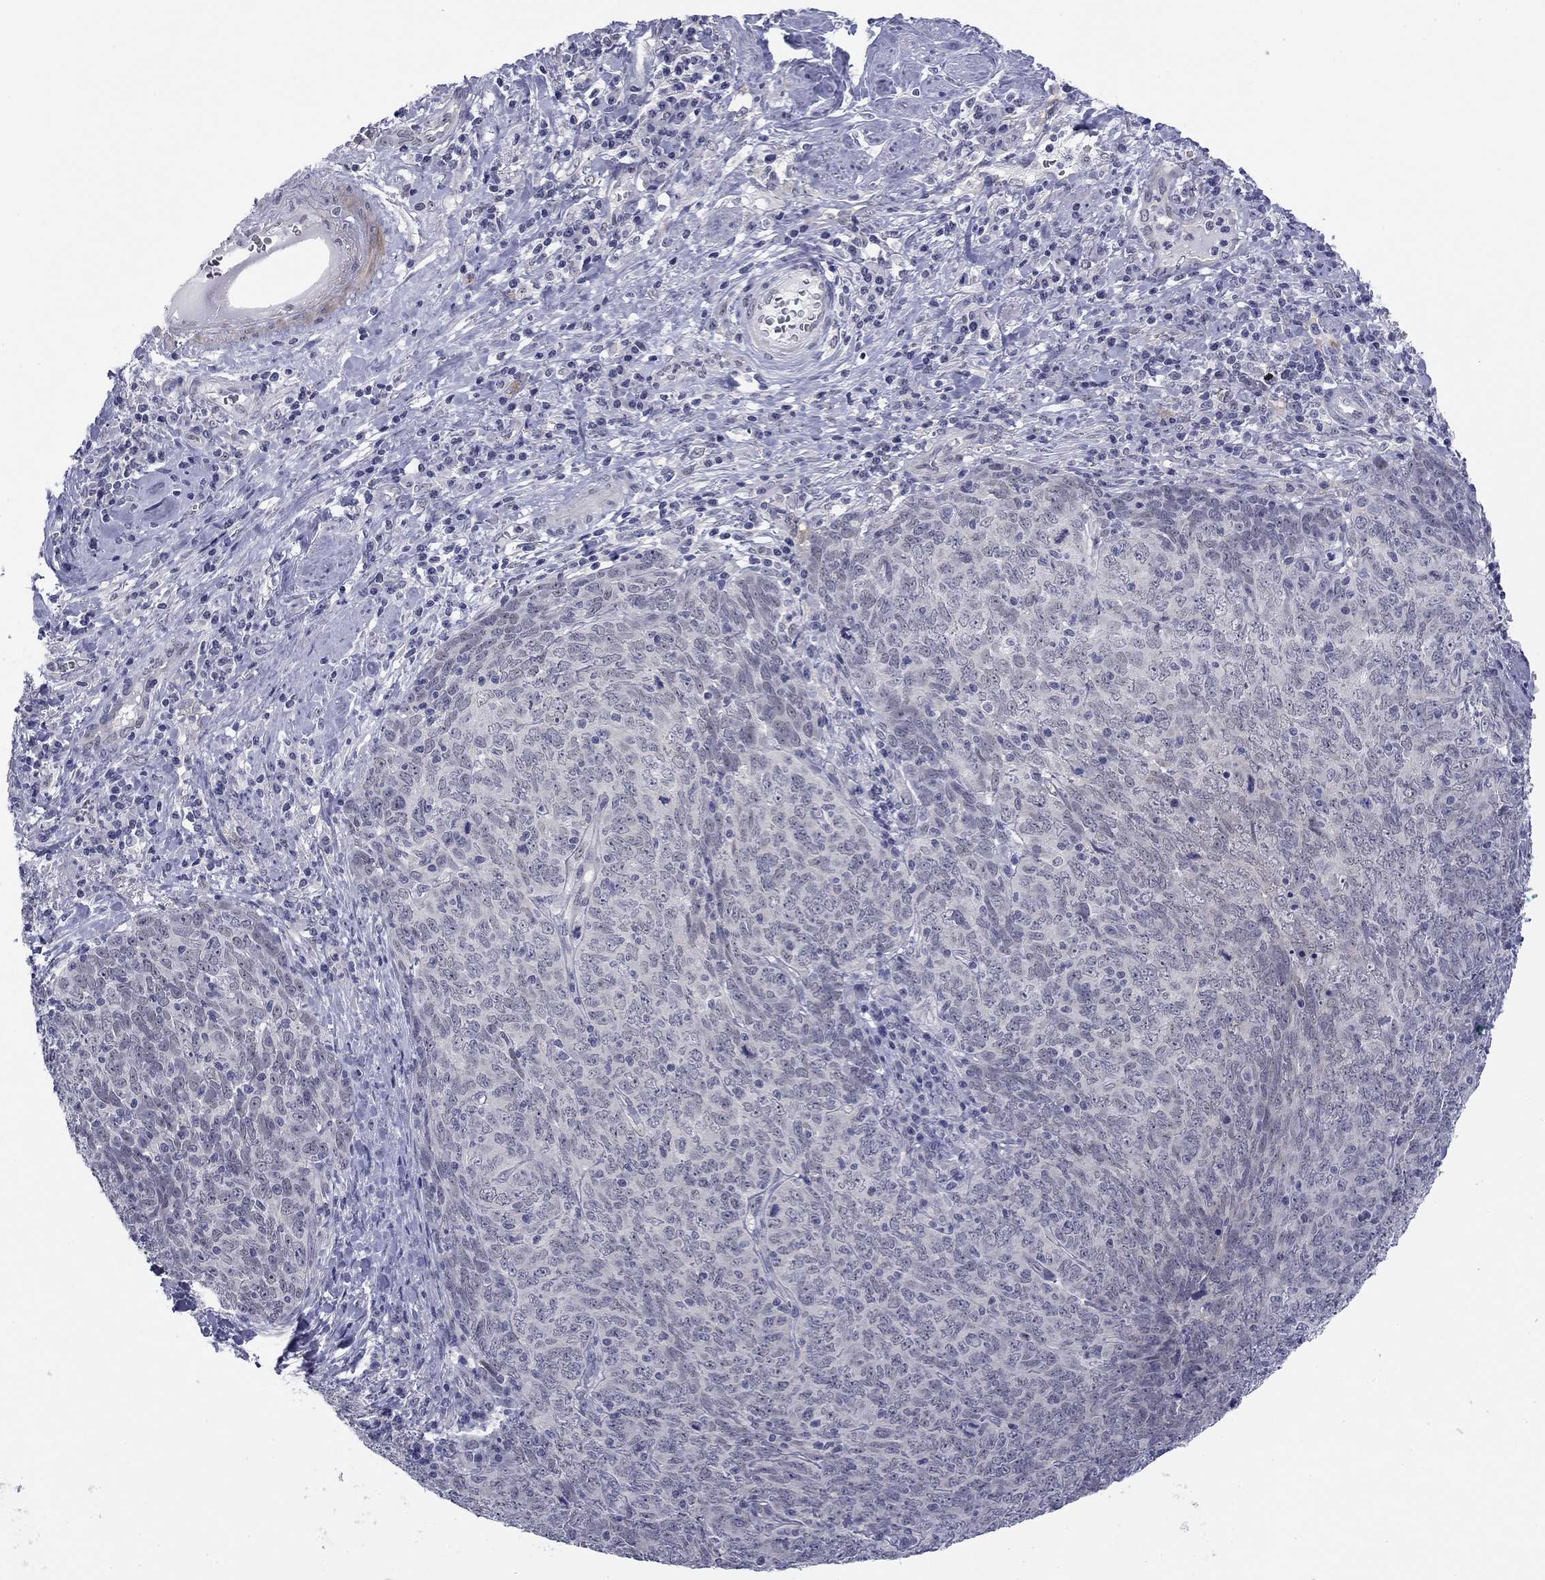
{"staining": {"intensity": "negative", "quantity": "none", "location": "none"}, "tissue": "skin cancer", "cell_type": "Tumor cells", "image_type": "cancer", "snomed": [{"axis": "morphology", "description": "Squamous cell carcinoma, NOS"}, {"axis": "topography", "description": "Skin"}, {"axis": "topography", "description": "Anal"}], "caption": "This is an immunohistochemistry (IHC) histopathology image of squamous cell carcinoma (skin). There is no expression in tumor cells.", "gene": "TIGD4", "patient": {"sex": "female", "age": 51}}